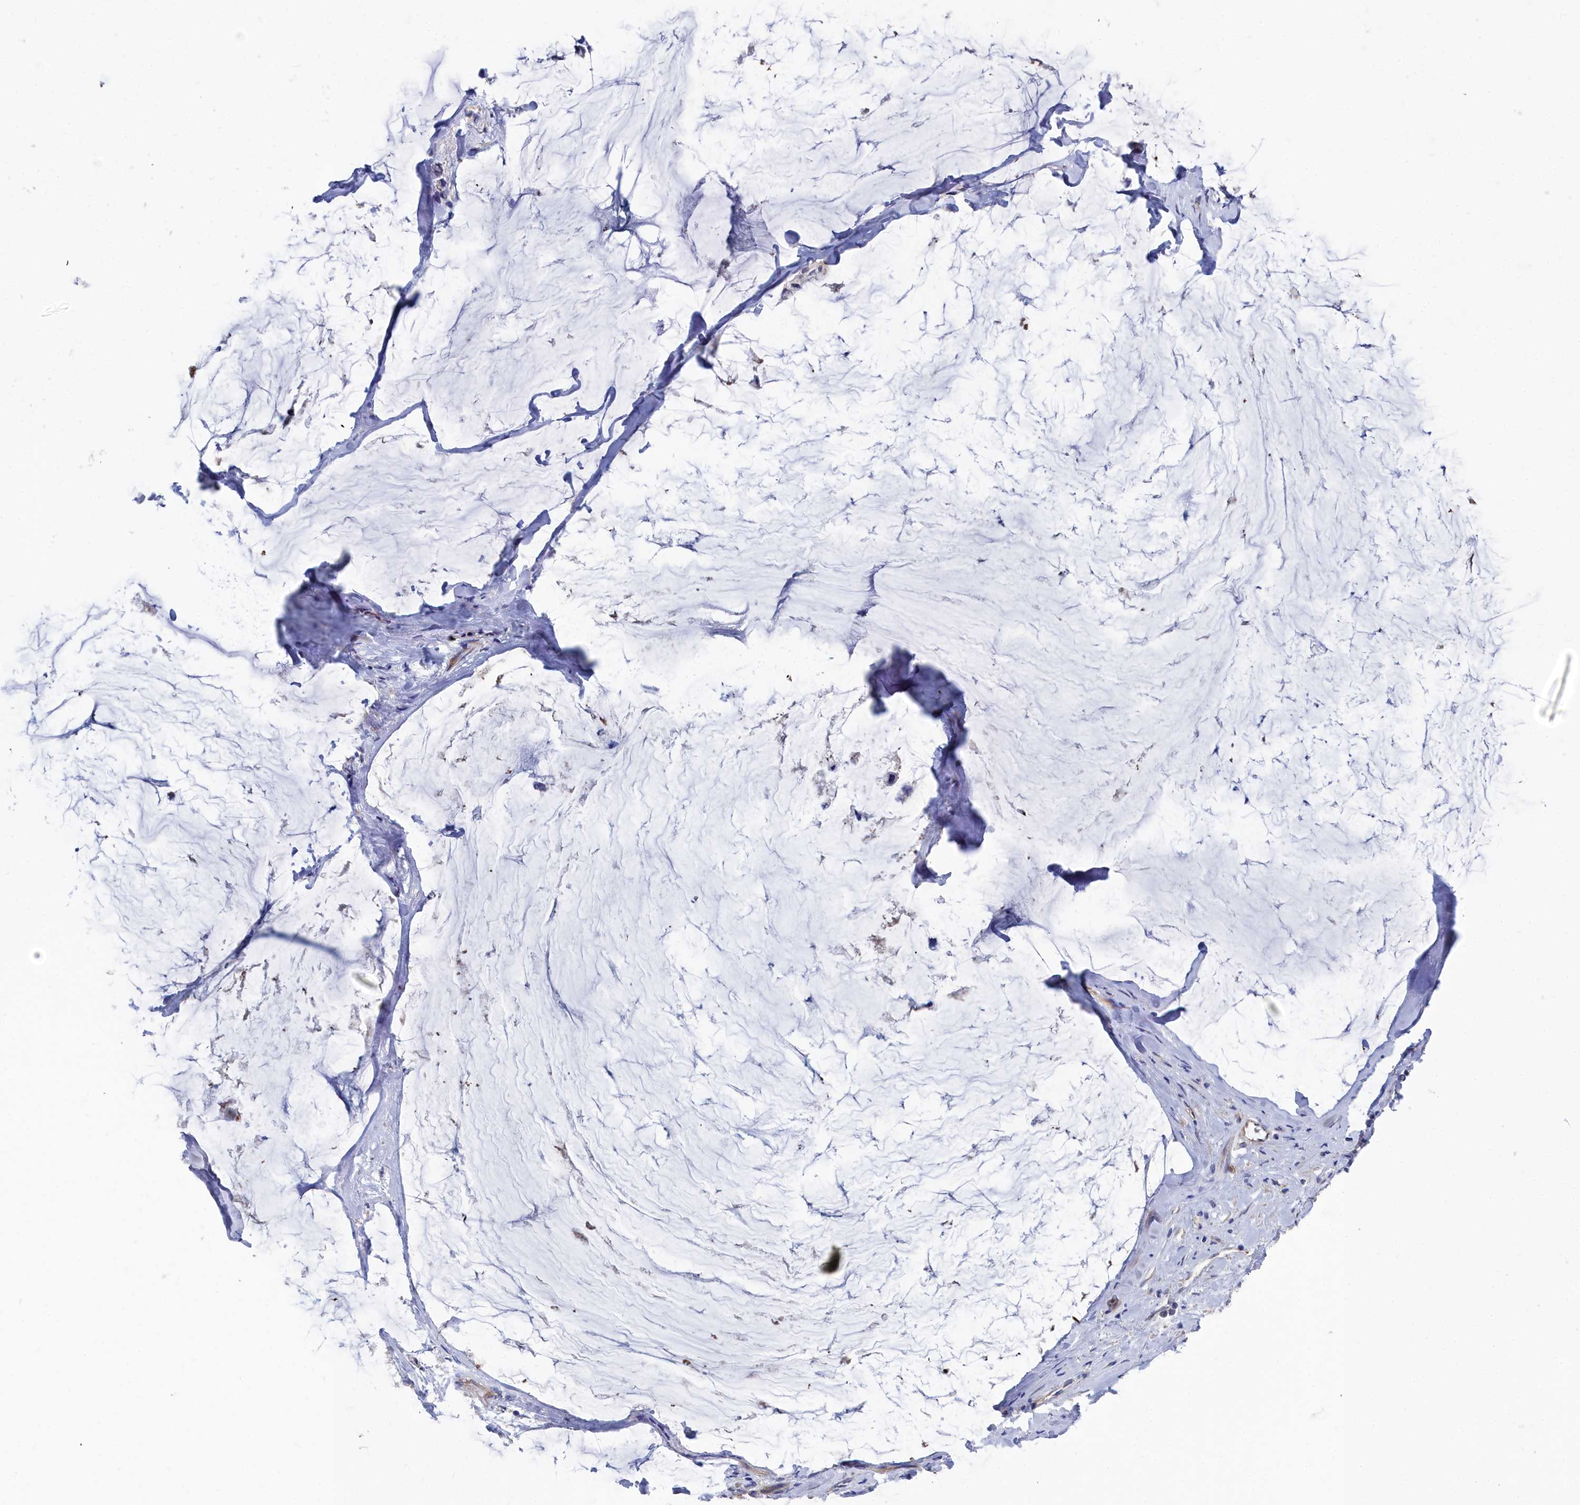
{"staining": {"intensity": "negative", "quantity": "none", "location": "none"}, "tissue": "ovarian cancer", "cell_type": "Tumor cells", "image_type": "cancer", "snomed": [{"axis": "morphology", "description": "Cystadenocarcinoma, mucinous, NOS"}, {"axis": "topography", "description": "Ovary"}], "caption": "Image shows no protein positivity in tumor cells of ovarian cancer tissue.", "gene": "RDX", "patient": {"sex": "female", "age": 39}}